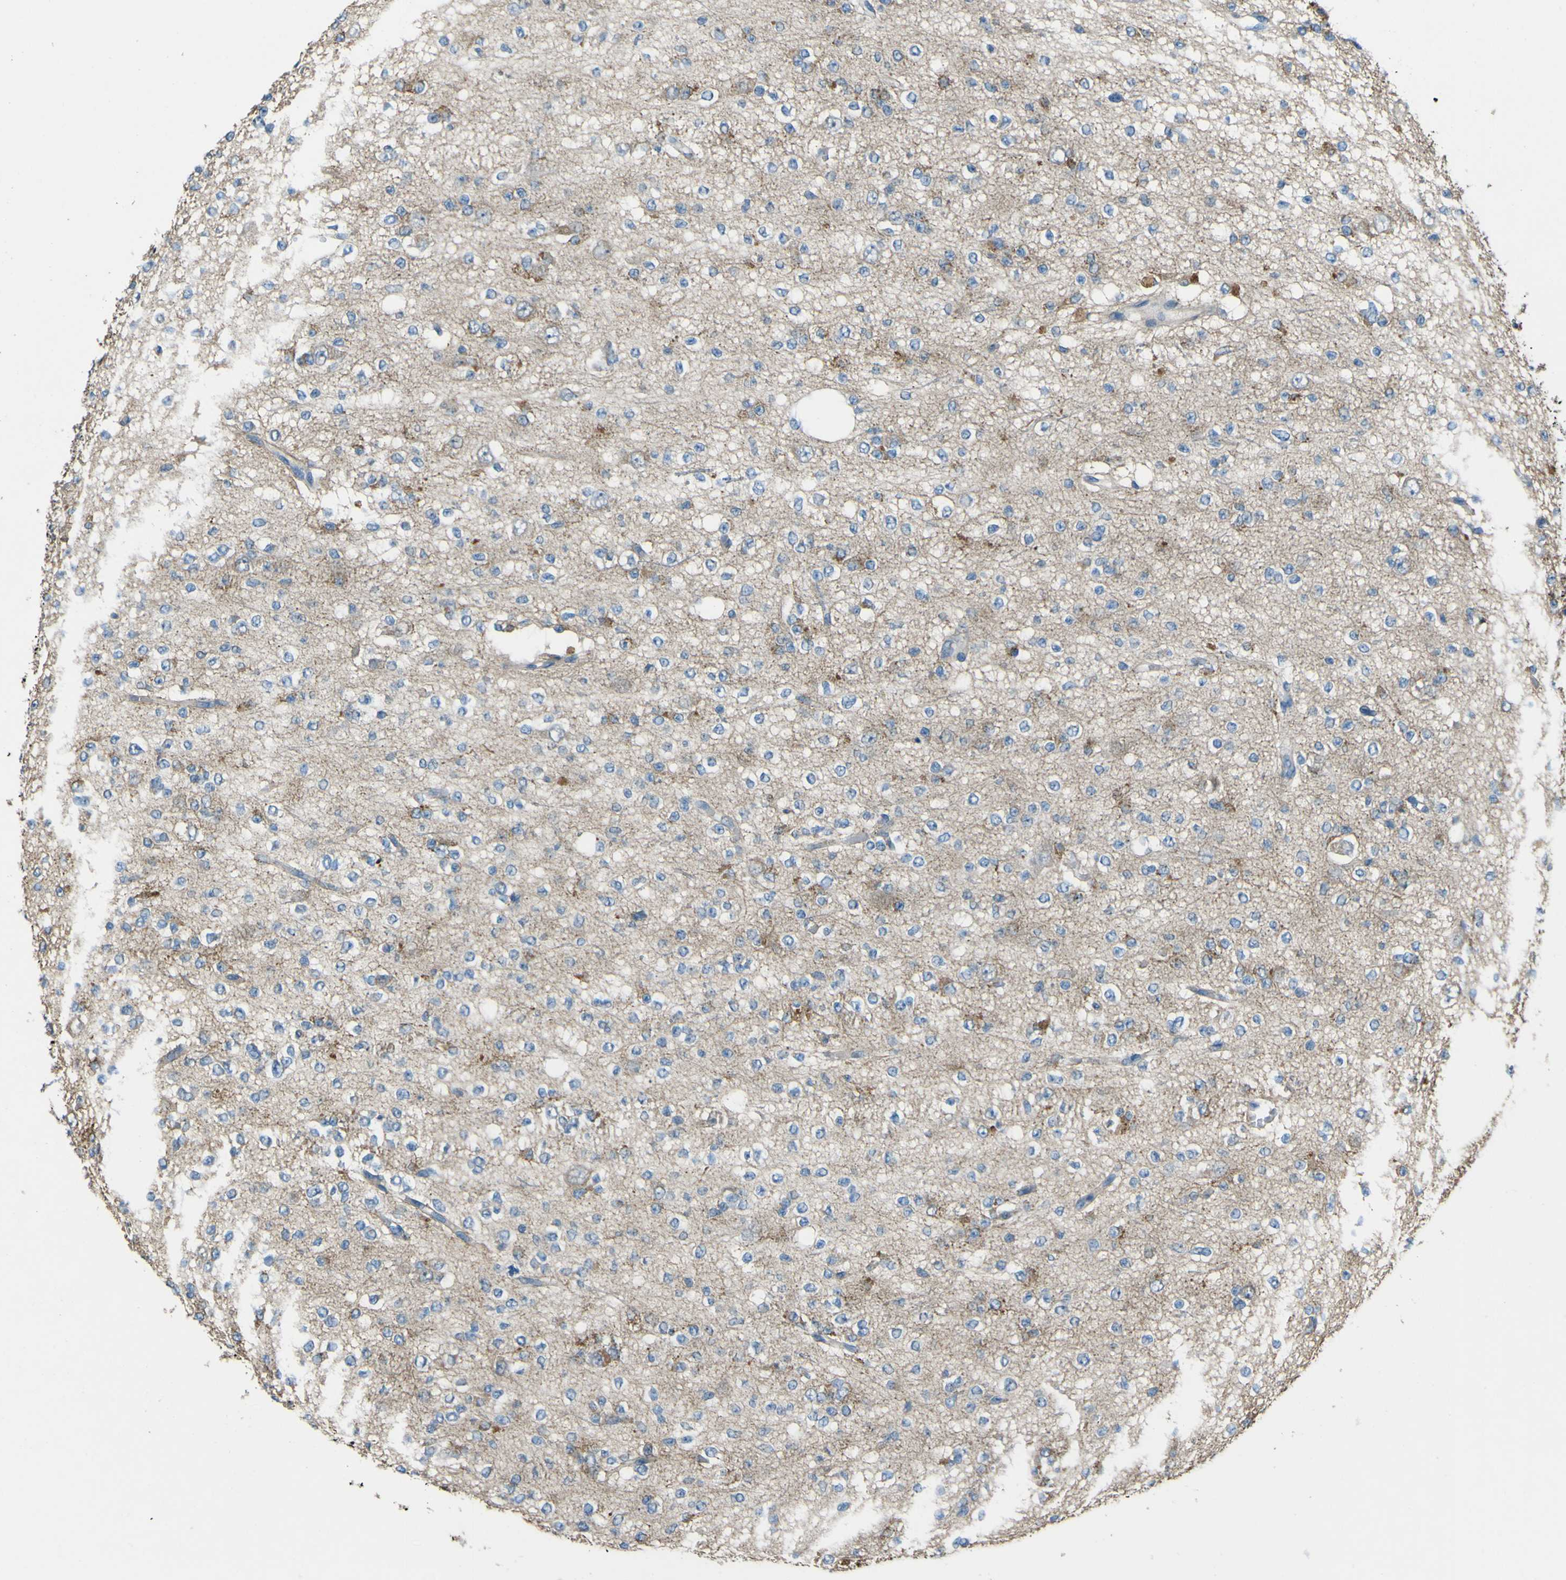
{"staining": {"intensity": "negative", "quantity": "none", "location": "none"}, "tissue": "glioma", "cell_type": "Tumor cells", "image_type": "cancer", "snomed": [{"axis": "morphology", "description": "Glioma, malignant, Low grade"}, {"axis": "topography", "description": "Brain"}], "caption": "Immunohistochemistry (IHC) image of neoplastic tissue: human glioma stained with DAB (3,3'-diaminobenzidine) shows no significant protein expression in tumor cells.", "gene": "NAALADL2", "patient": {"sex": "male", "age": 38}}